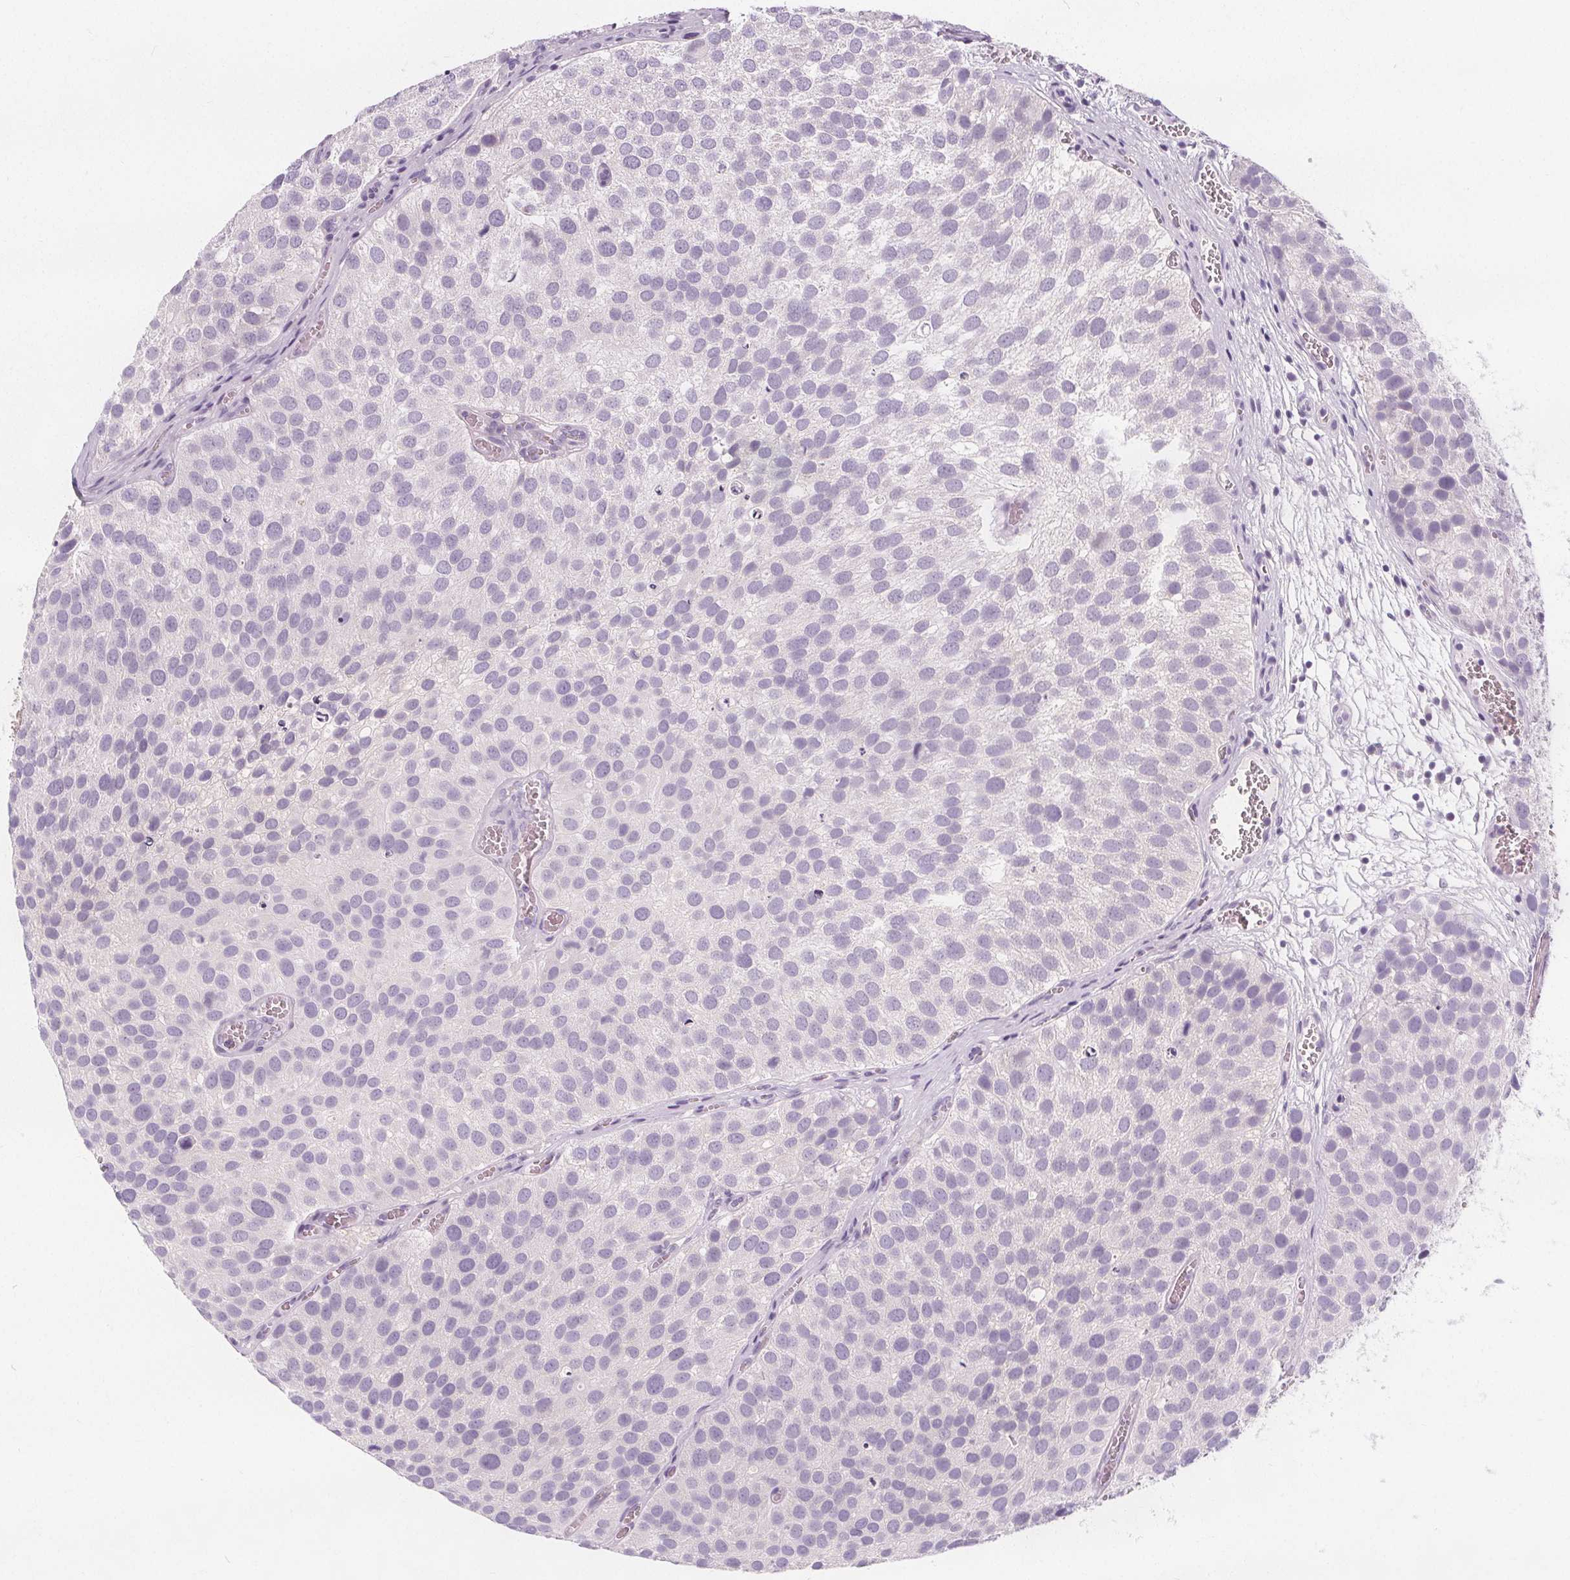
{"staining": {"intensity": "negative", "quantity": "none", "location": "none"}, "tissue": "urothelial cancer", "cell_type": "Tumor cells", "image_type": "cancer", "snomed": [{"axis": "morphology", "description": "Urothelial carcinoma, Low grade"}, {"axis": "topography", "description": "Urinary bladder"}], "caption": "Low-grade urothelial carcinoma was stained to show a protein in brown. There is no significant staining in tumor cells. (DAB immunohistochemistry, high magnification).", "gene": "UGP2", "patient": {"sex": "female", "age": 69}}